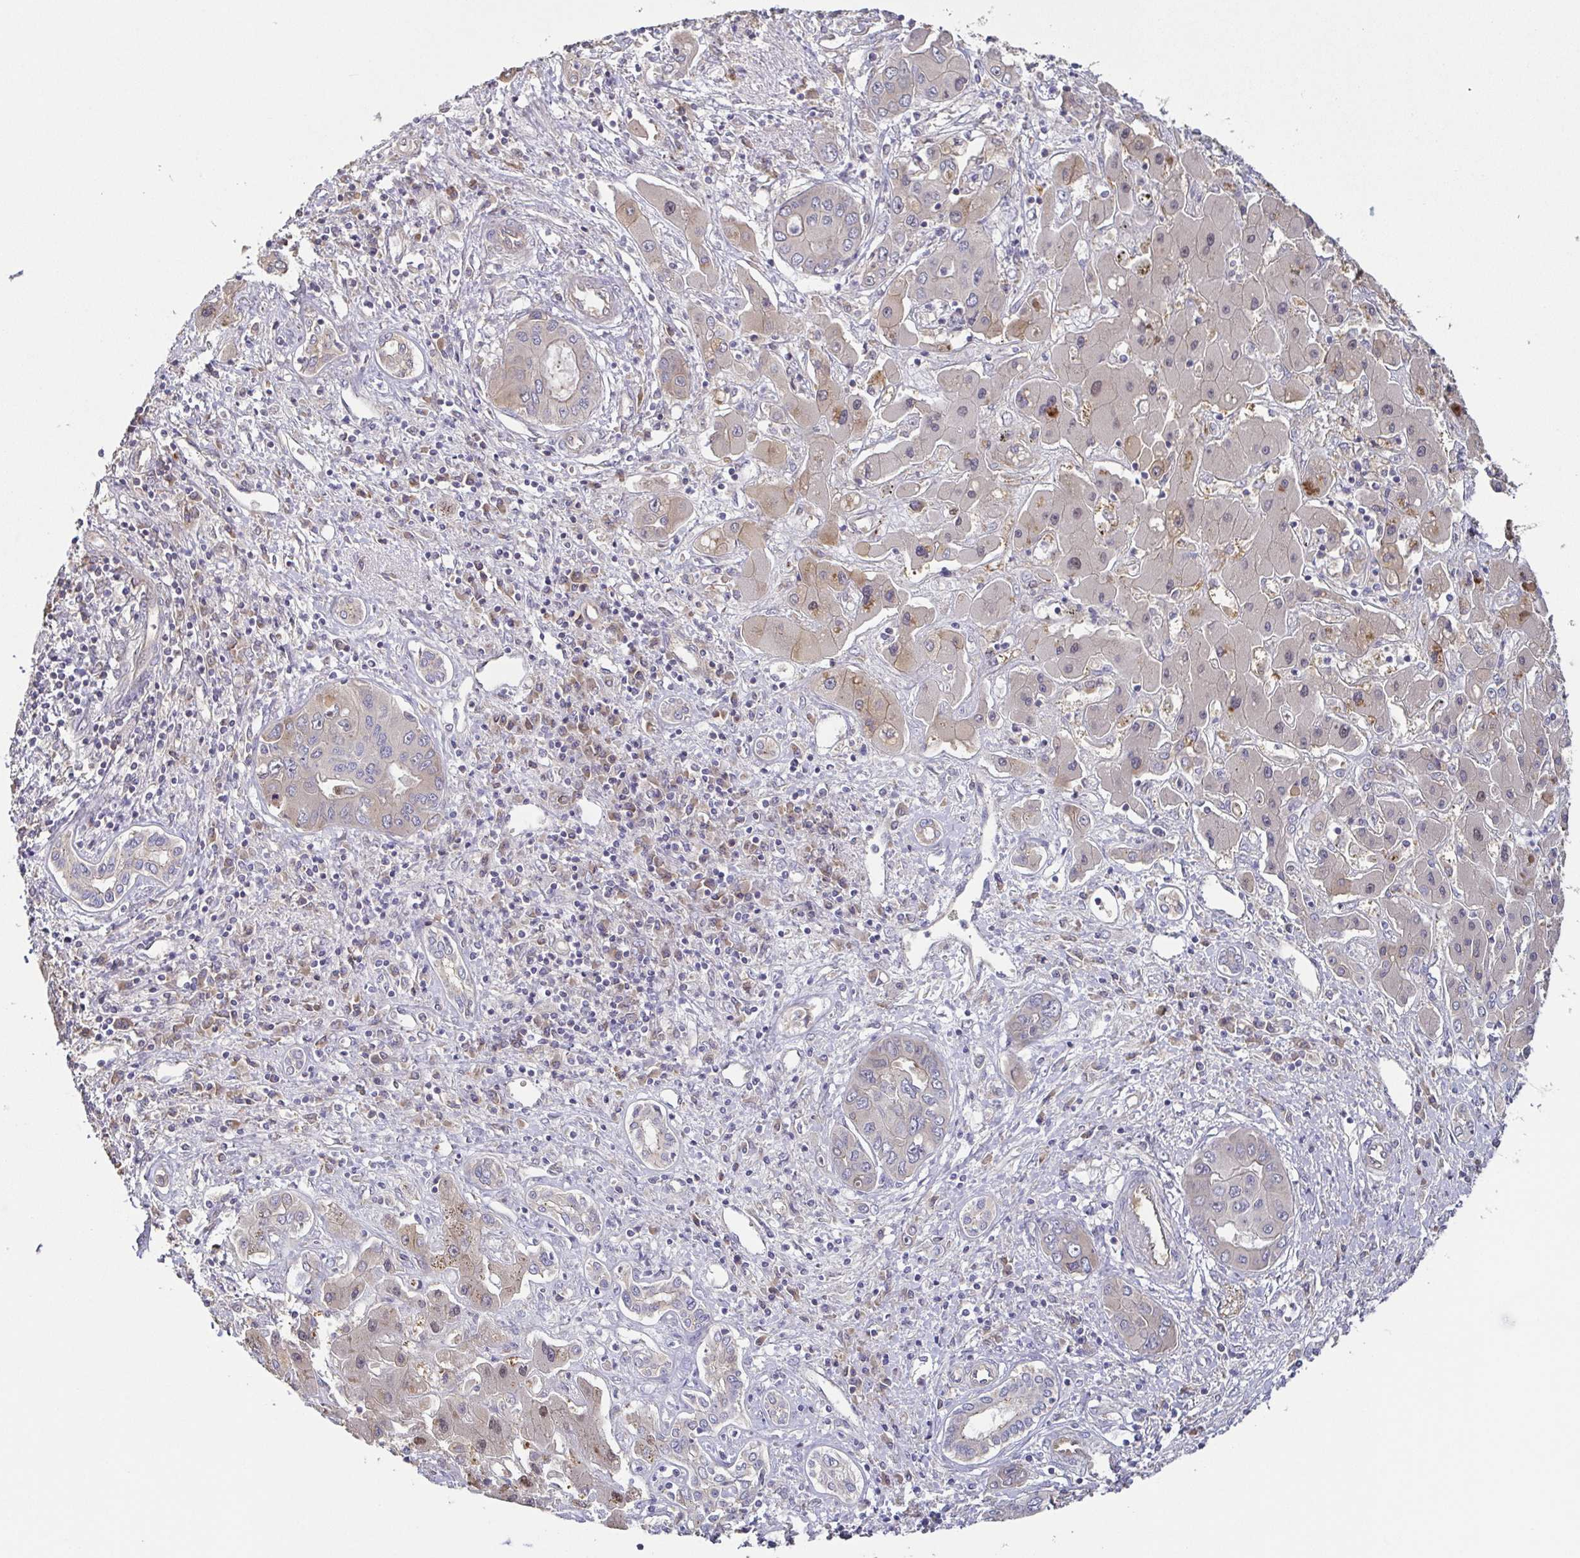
{"staining": {"intensity": "negative", "quantity": "none", "location": "none"}, "tissue": "liver cancer", "cell_type": "Tumor cells", "image_type": "cancer", "snomed": [{"axis": "morphology", "description": "Cholangiocarcinoma"}, {"axis": "topography", "description": "Liver"}], "caption": "Immunohistochemical staining of liver cancer demonstrates no significant positivity in tumor cells.", "gene": "EIF3D", "patient": {"sex": "male", "age": 67}}